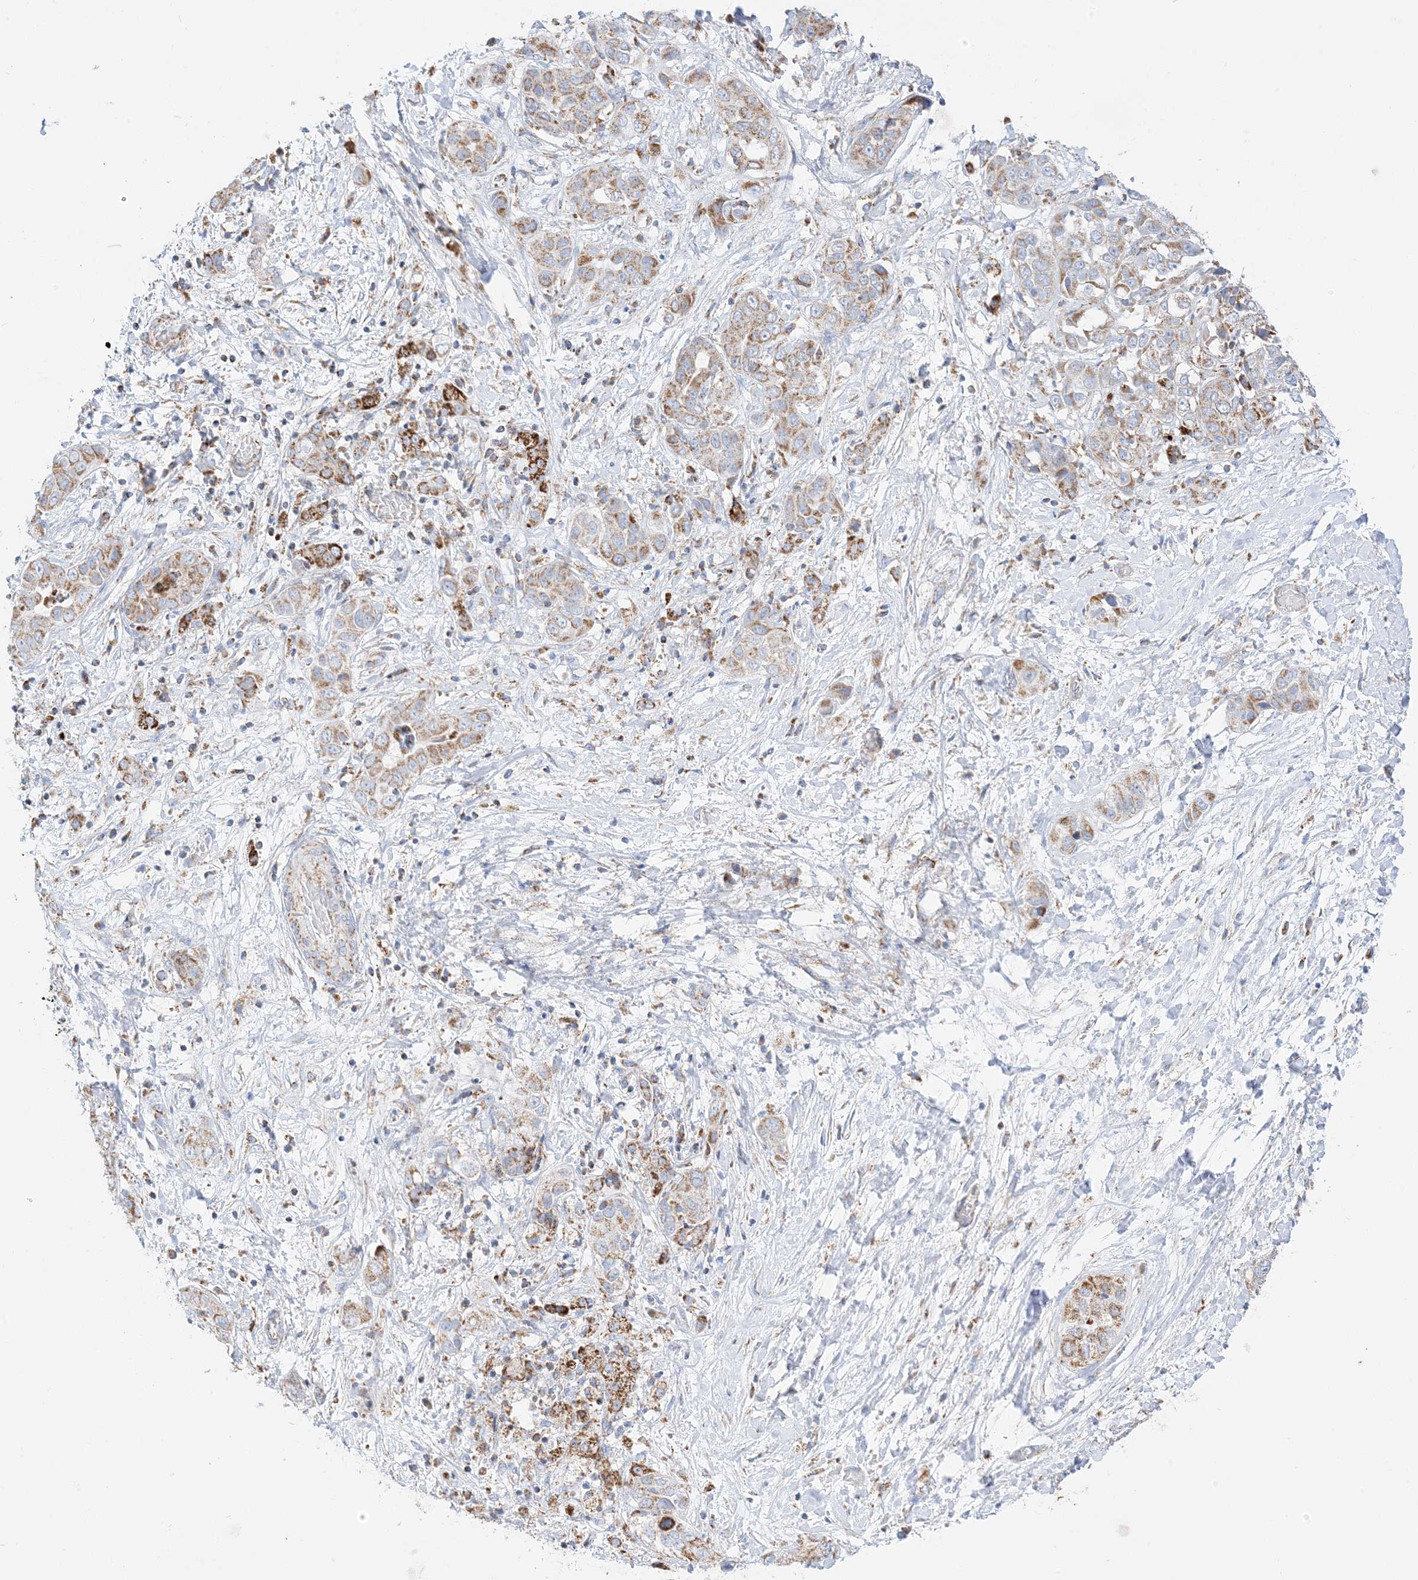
{"staining": {"intensity": "moderate", "quantity": ">75%", "location": "cytoplasmic/membranous"}, "tissue": "liver cancer", "cell_type": "Tumor cells", "image_type": "cancer", "snomed": [{"axis": "morphology", "description": "Cholangiocarcinoma"}, {"axis": "topography", "description": "Liver"}], "caption": "Immunohistochemical staining of human liver cholangiocarcinoma reveals moderate cytoplasmic/membranous protein expression in about >75% of tumor cells.", "gene": "CAPN13", "patient": {"sex": "female", "age": 52}}